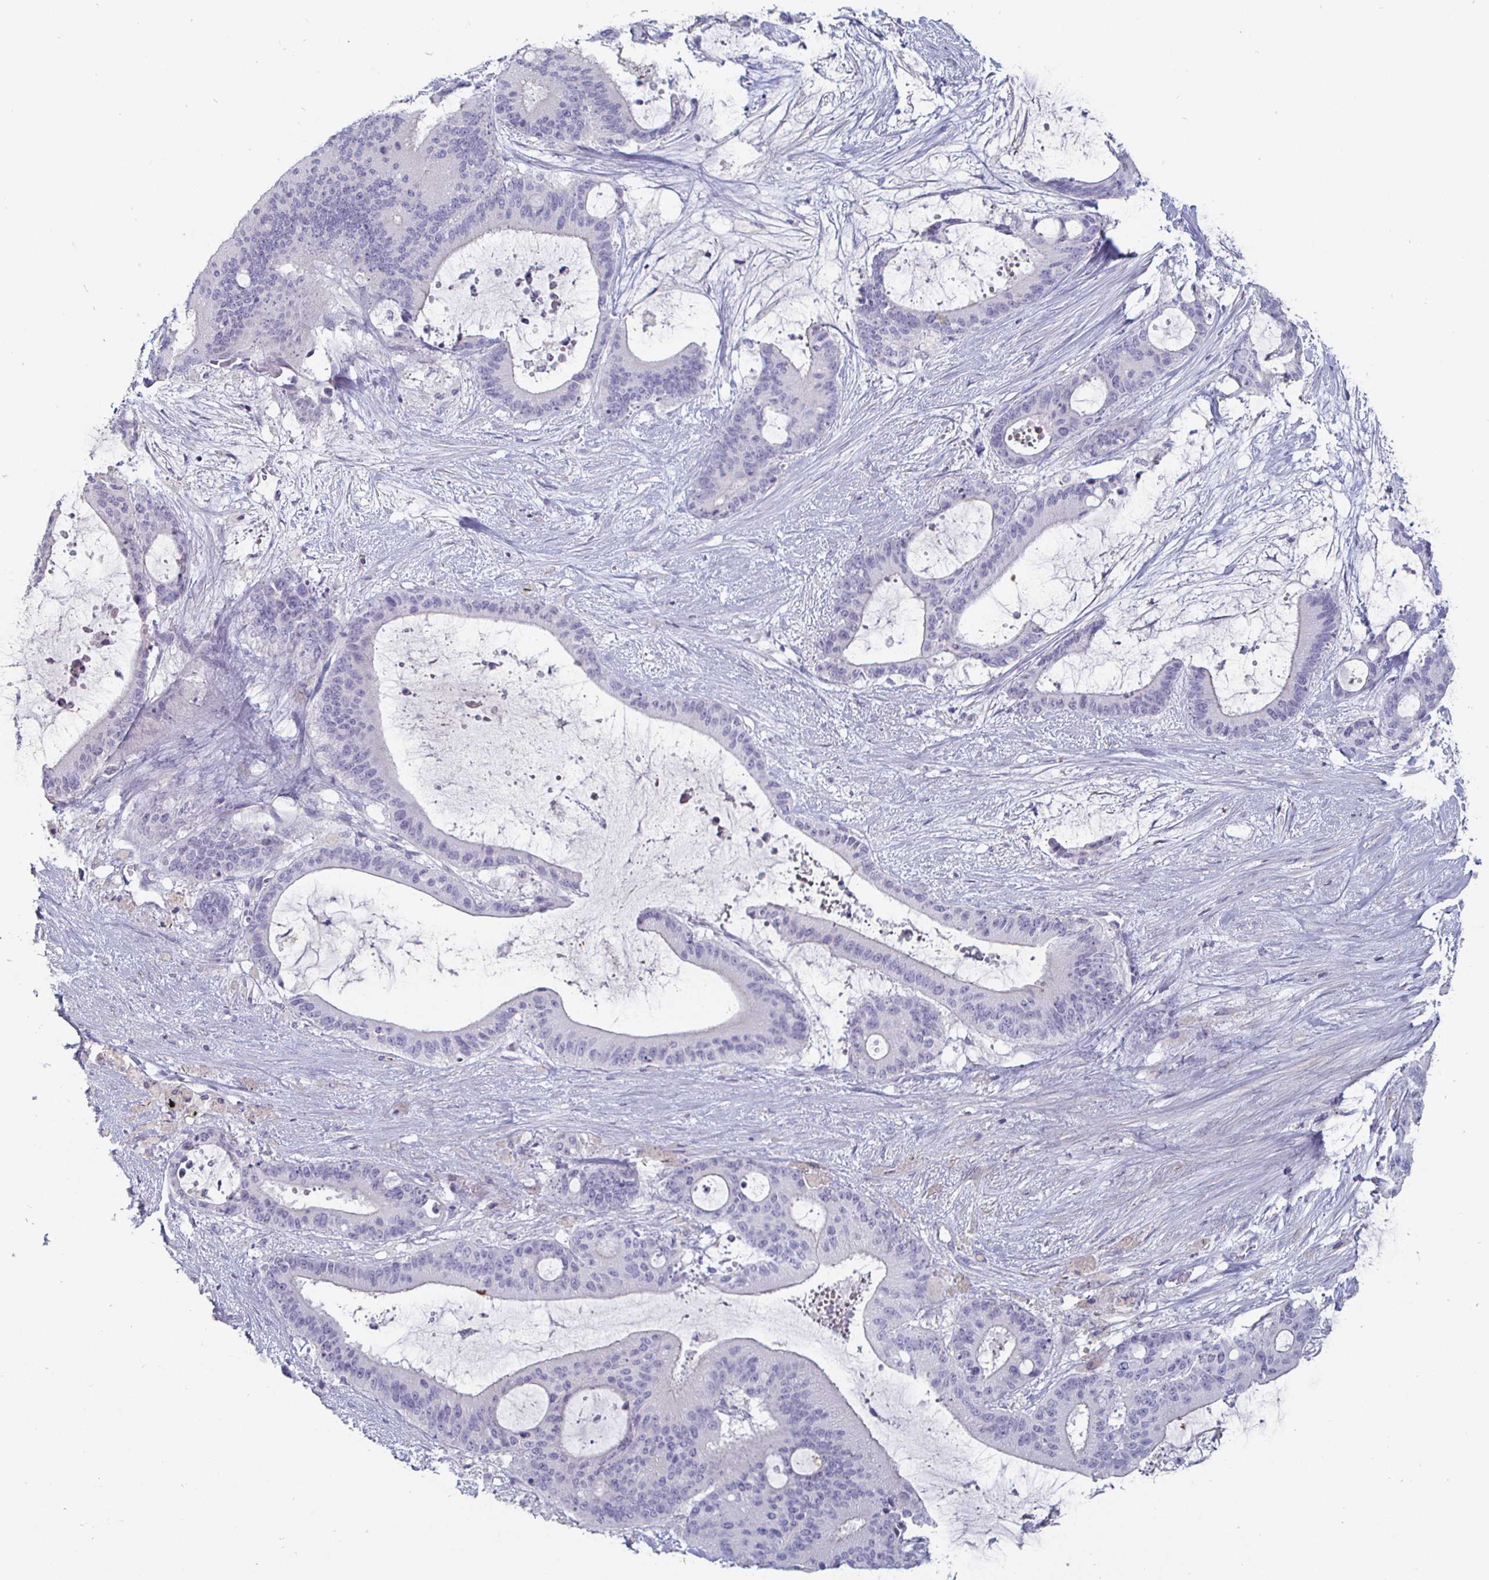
{"staining": {"intensity": "negative", "quantity": "none", "location": "none"}, "tissue": "liver cancer", "cell_type": "Tumor cells", "image_type": "cancer", "snomed": [{"axis": "morphology", "description": "Normal tissue, NOS"}, {"axis": "morphology", "description": "Cholangiocarcinoma"}, {"axis": "topography", "description": "Liver"}, {"axis": "topography", "description": "Peripheral nerve tissue"}], "caption": "DAB (3,3'-diaminobenzidine) immunohistochemical staining of human liver cholangiocarcinoma demonstrates no significant positivity in tumor cells.", "gene": "ENPP1", "patient": {"sex": "female", "age": 73}}